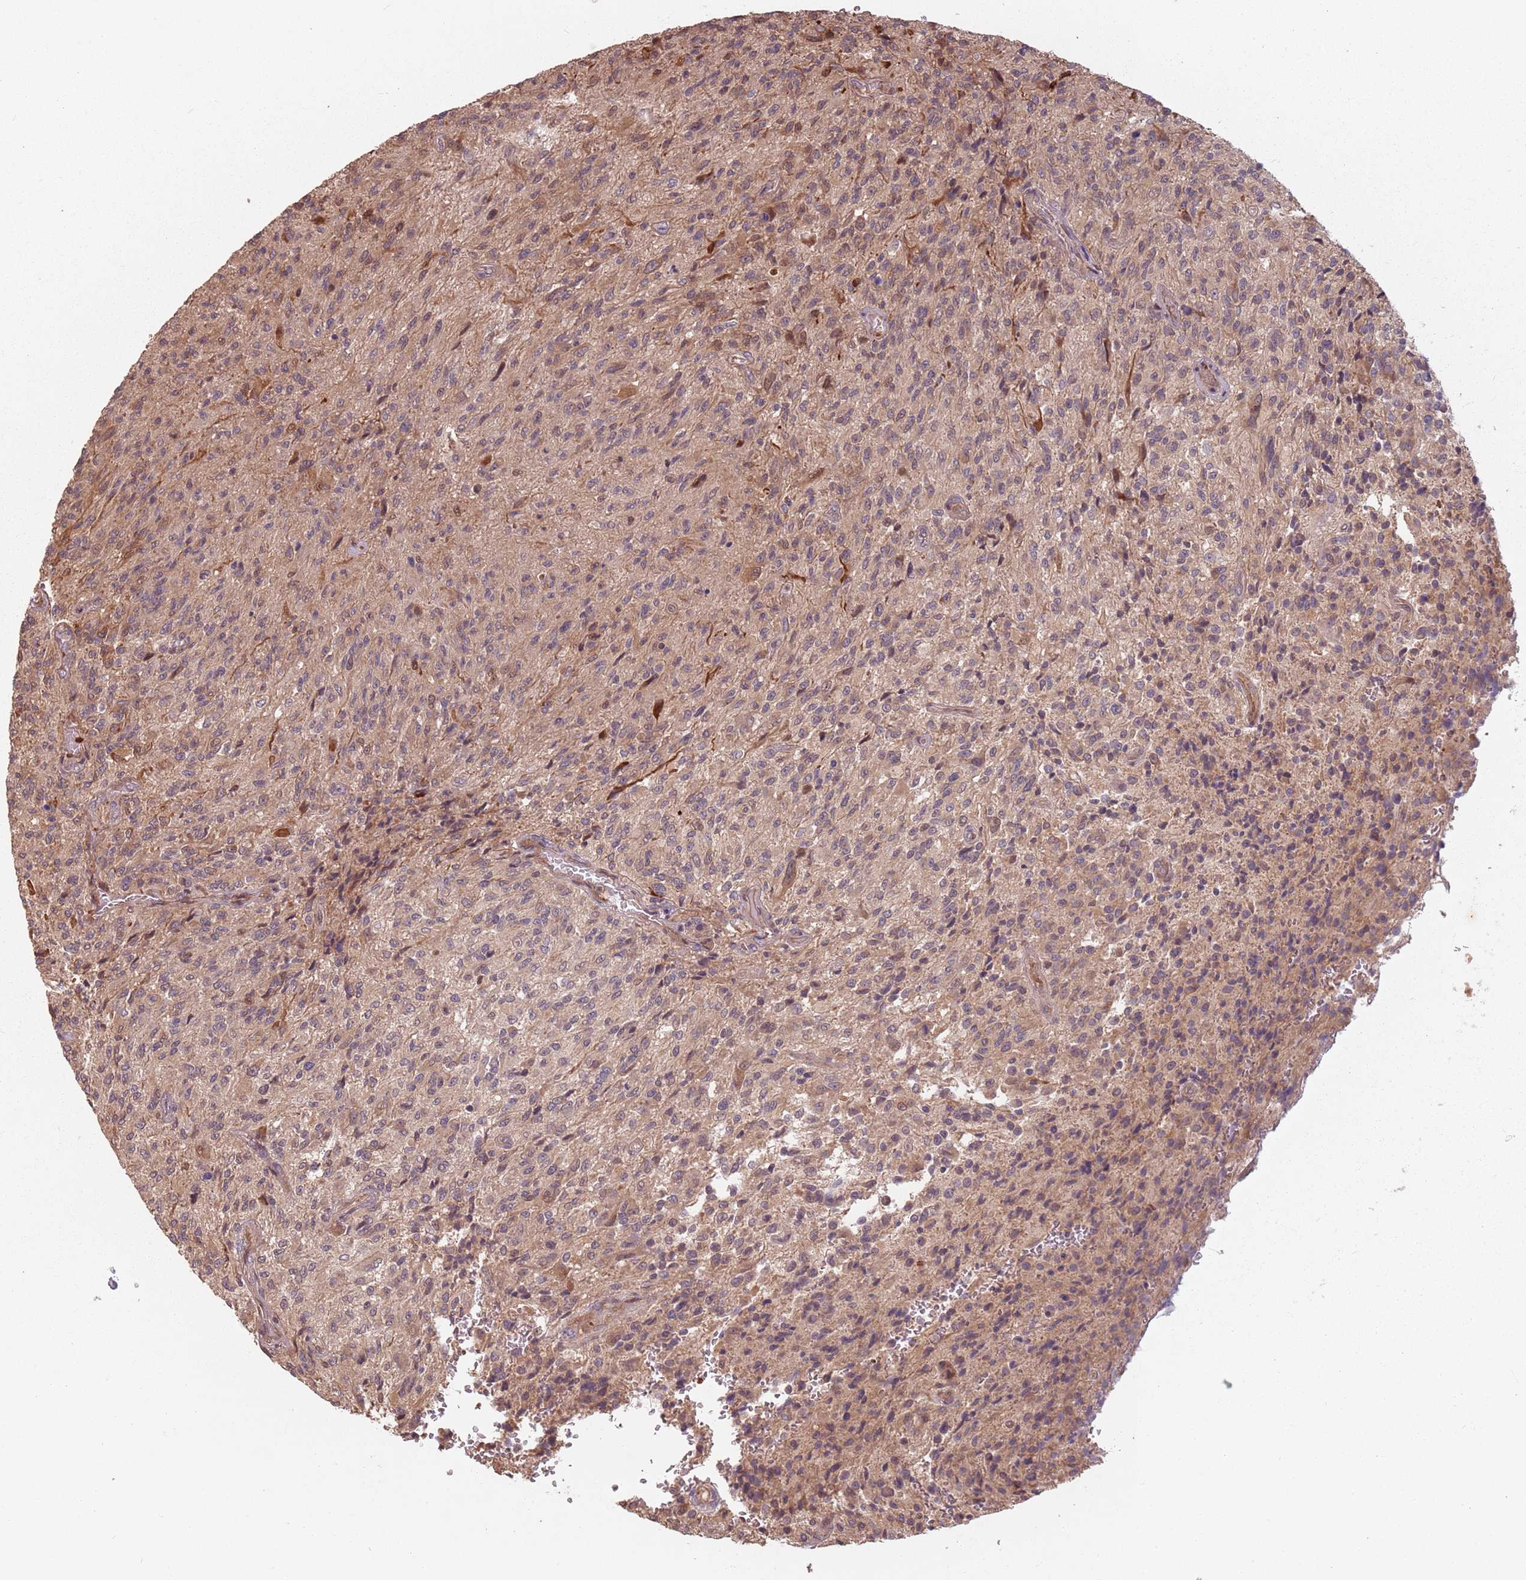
{"staining": {"intensity": "weak", "quantity": "25%-75%", "location": "cytoplasmic/membranous"}, "tissue": "glioma", "cell_type": "Tumor cells", "image_type": "cancer", "snomed": [{"axis": "morphology", "description": "Normal tissue, NOS"}, {"axis": "morphology", "description": "Glioma, malignant, High grade"}, {"axis": "topography", "description": "Cerebral cortex"}], "caption": "Protein expression analysis of glioma reveals weak cytoplasmic/membranous staining in approximately 25%-75% of tumor cells. The protein is stained brown, and the nuclei are stained in blue (DAB (3,3'-diaminobenzidine) IHC with brightfield microscopy, high magnification).", "gene": "GPR180", "patient": {"sex": "male", "age": 56}}